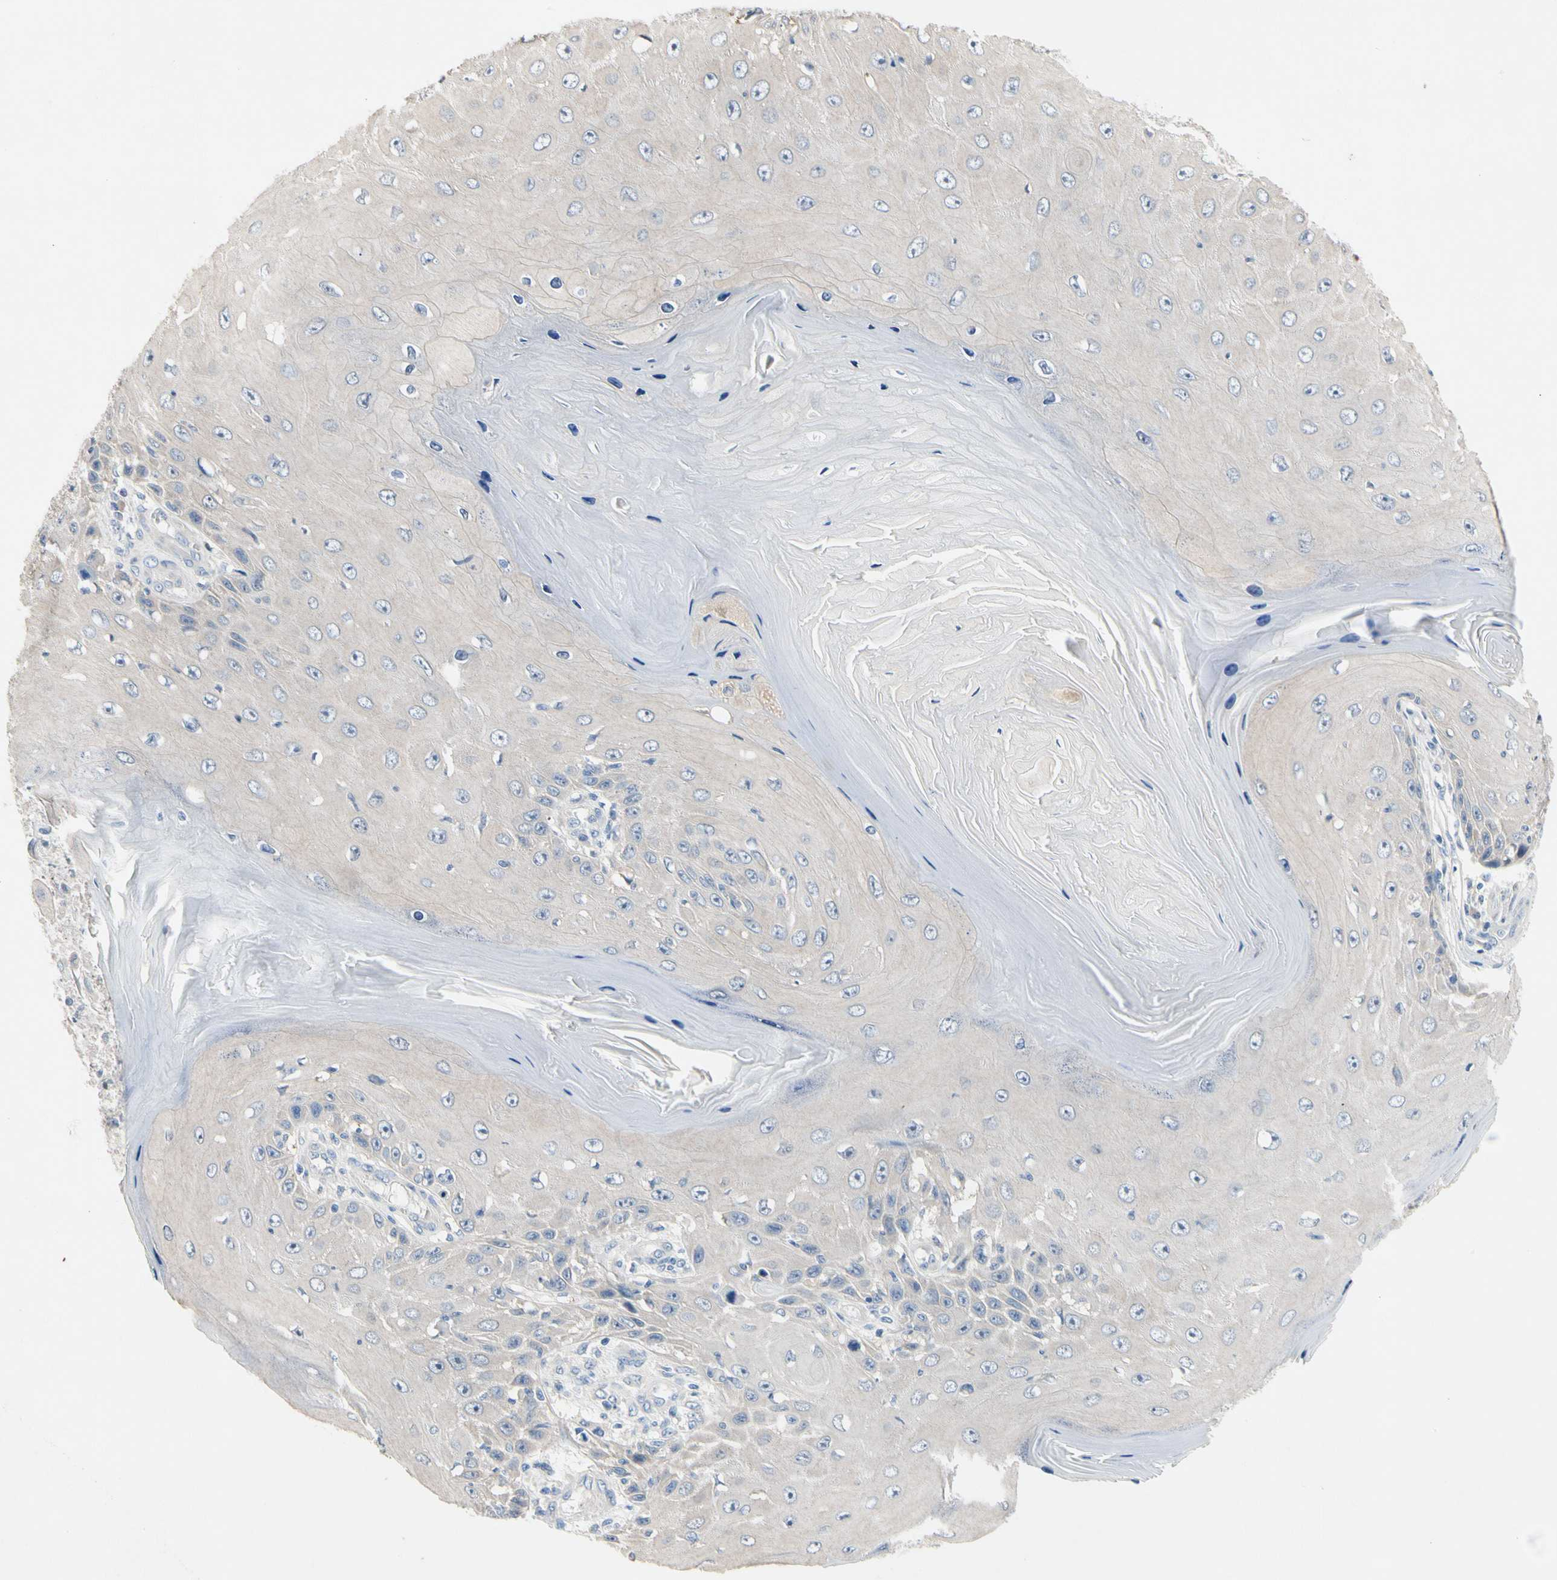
{"staining": {"intensity": "negative", "quantity": "none", "location": "none"}, "tissue": "skin cancer", "cell_type": "Tumor cells", "image_type": "cancer", "snomed": [{"axis": "morphology", "description": "Squamous cell carcinoma, NOS"}, {"axis": "topography", "description": "Skin"}], "caption": "Protein analysis of squamous cell carcinoma (skin) exhibits no significant expression in tumor cells.", "gene": "GAS6", "patient": {"sex": "female", "age": 73}}